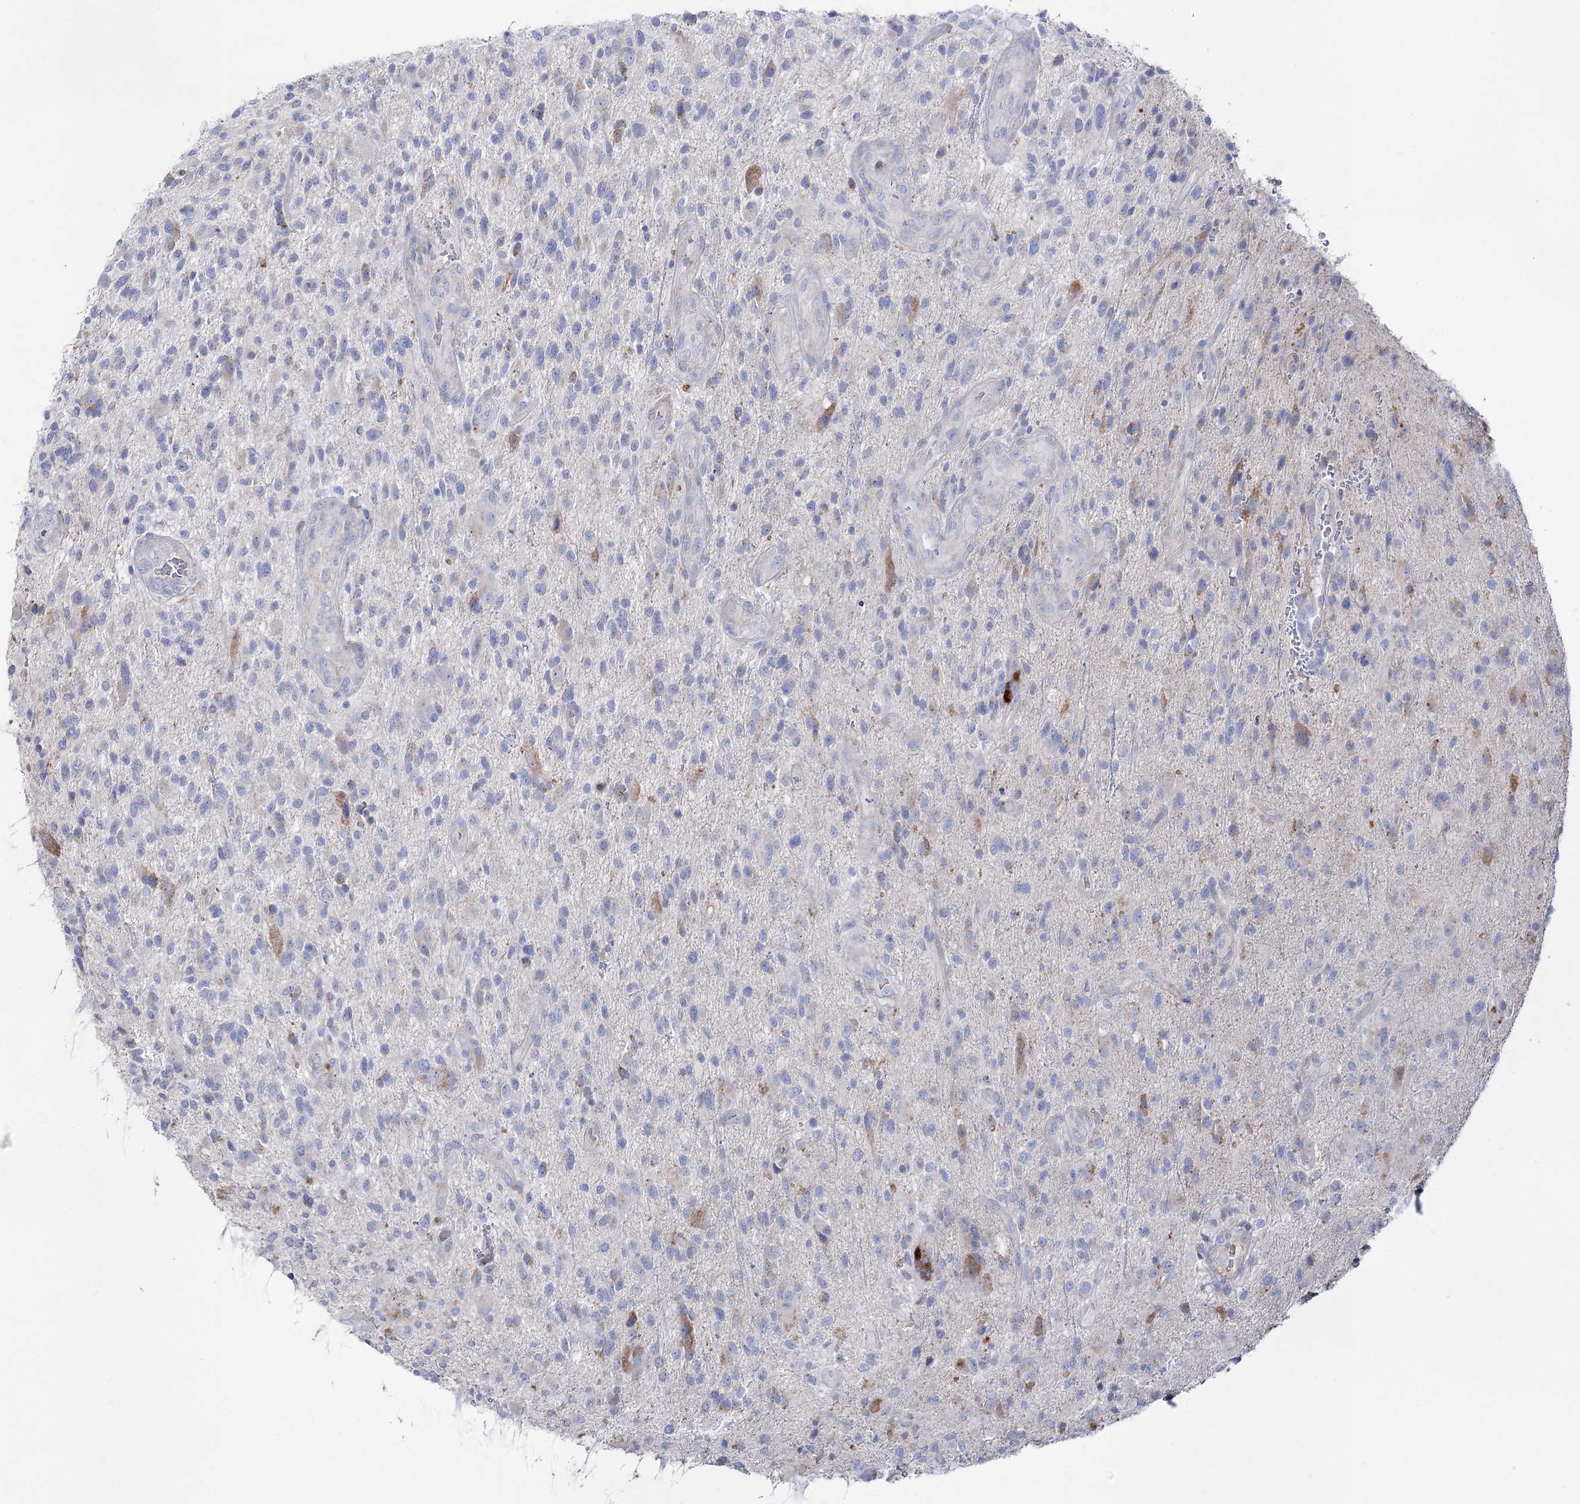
{"staining": {"intensity": "negative", "quantity": "none", "location": "none"}, "tissue": "glioma", "cell_type": "Tumor cells", "image_type": "cancer", "snomed": [{"axis": "morphology", "description": "Glioma, malignant, High grade"}, {"axis": "topography", "description": "Brain"}], "caption": "This is an immunohistochemistry (IHC) photomicrograph of human malignant glioma (high-grade). There is no positivity in tumor cells.", "gene": "NAGLU", "patient": {"sex": "male", "age": 47}}